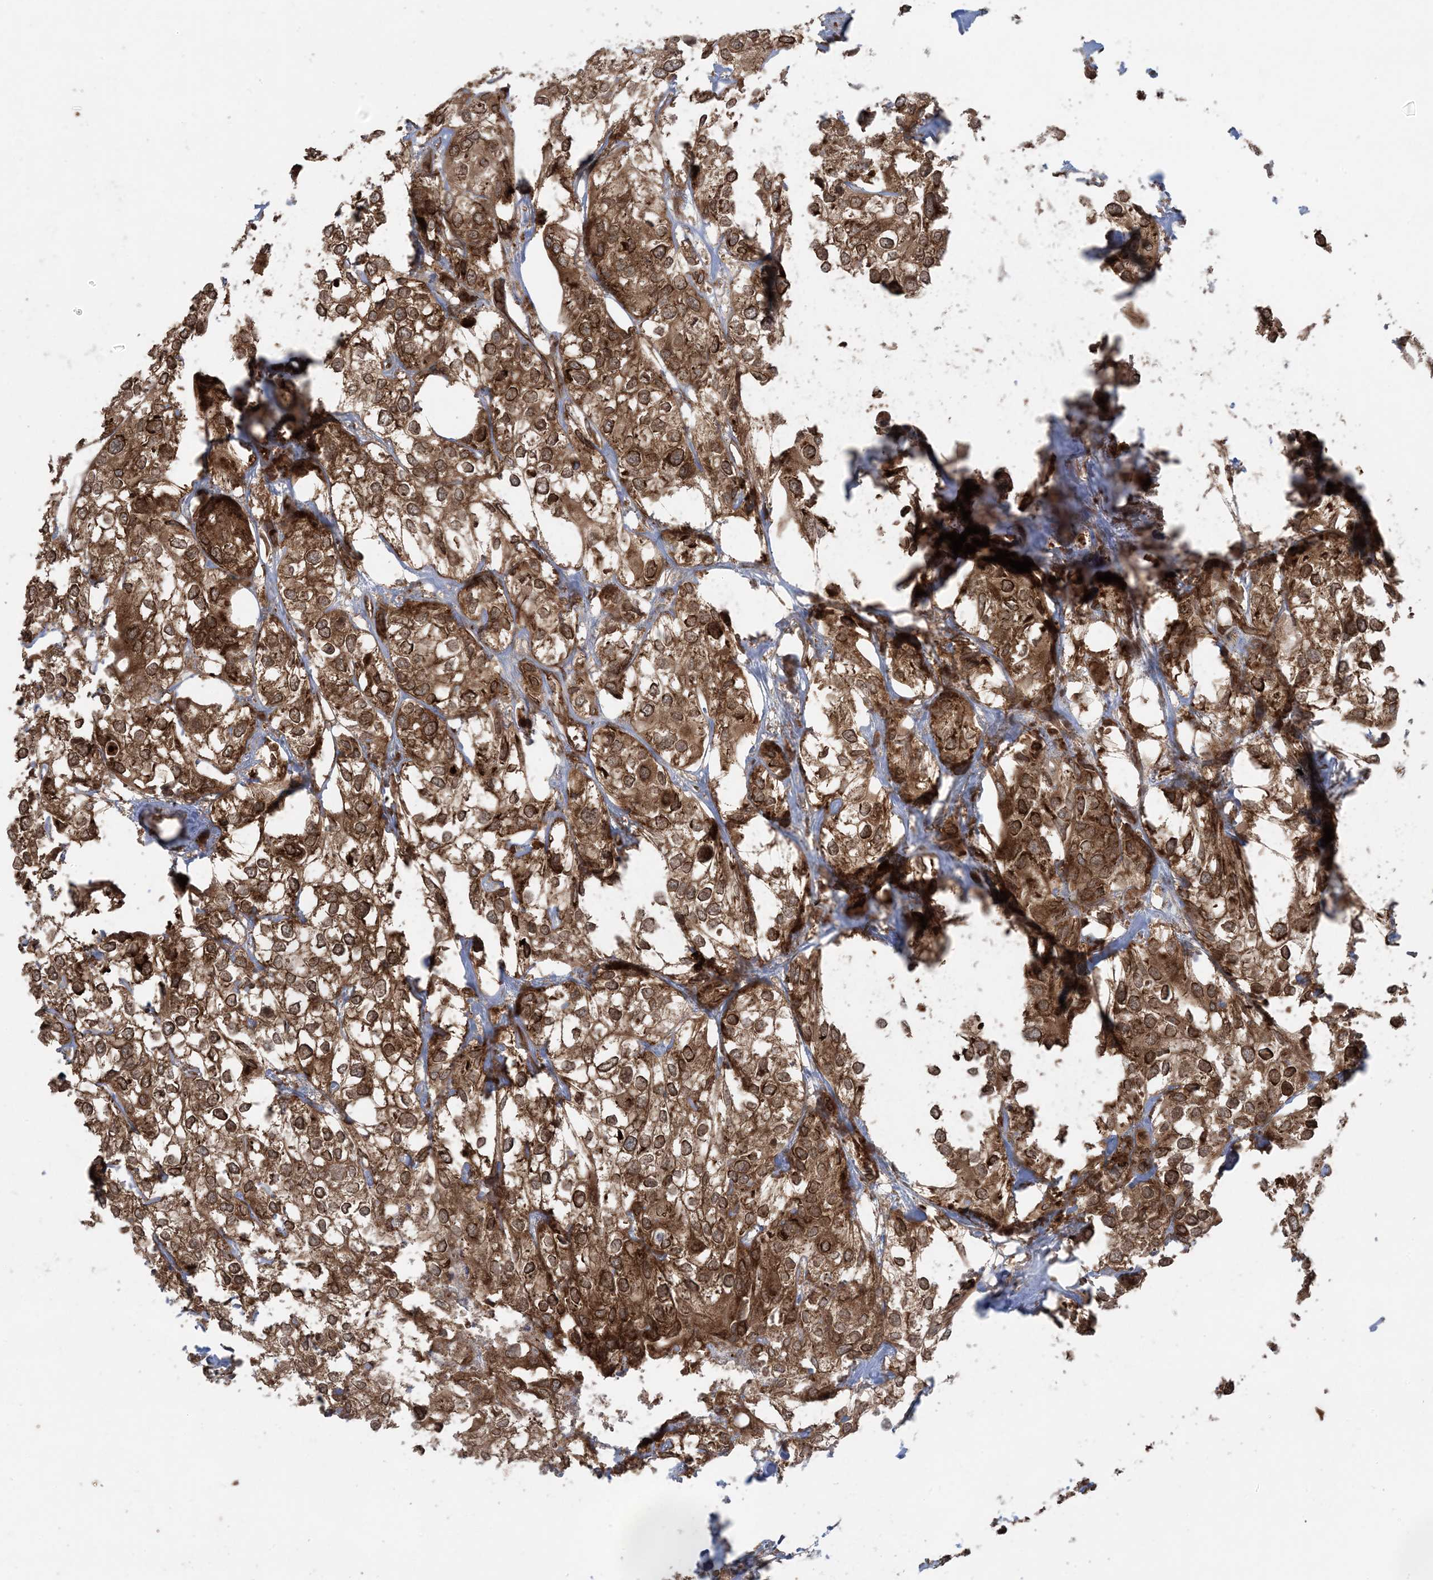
{"staining": {"intensity": "strong", "quantity": ">75%", "location": "cytoplasmic/membranous"}, "tissue": "urothelial cancer", "cell_type": "Tumor cells", "image_type": "cancer", "snomed": [{"axis": "morphology", "description": "Urothelial carcinoma, High grade"}, {"axis": "topography", "description": "Urinary bladder"}], "caption": "Tumor cells show high levels of strong cytoplasmic/membranous expression in approximately >75% of cells in urothelial carcinoma (high-grade). (Stains: DAB (3,3'-diaminobenzidine) in brown, nuclei in blue, Microscopy: brightfield microscopy at high magnification).", "gene": "DDX19B", "patient": {"sex": "male", "age": 64}}